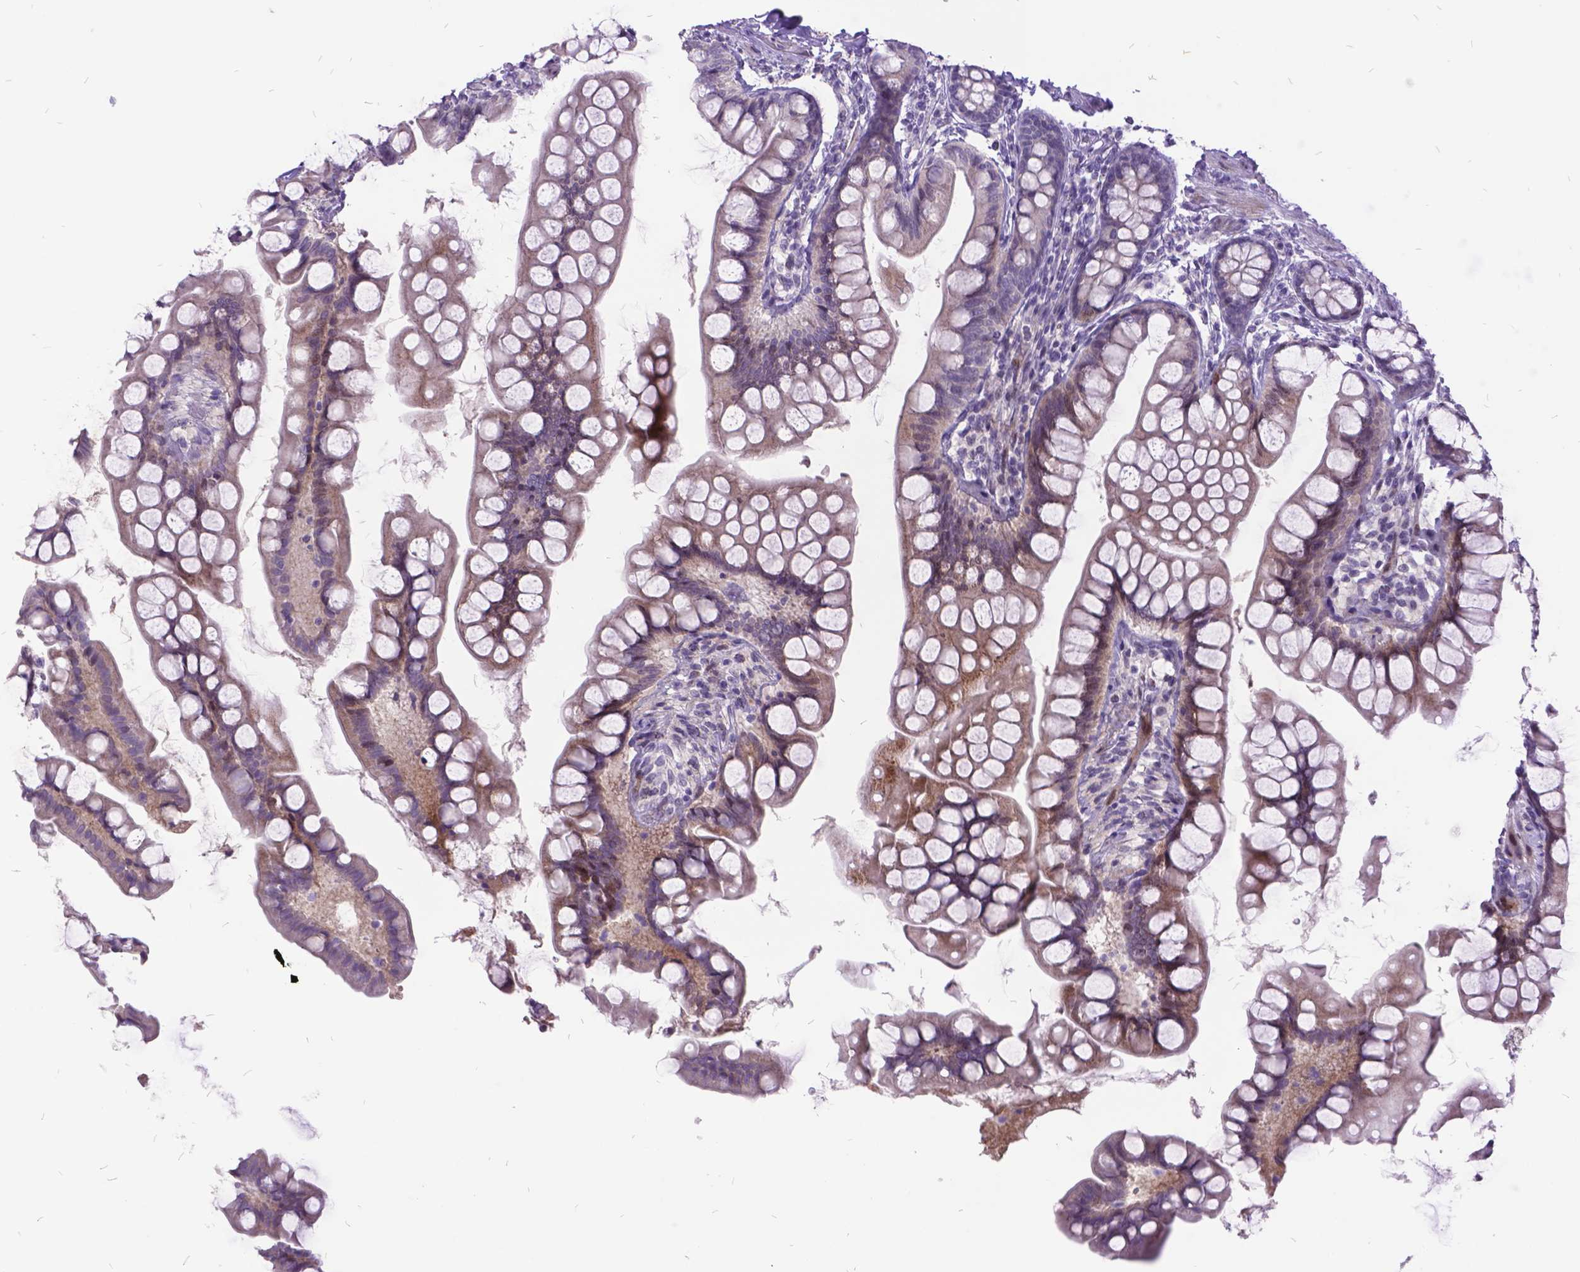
{"staining": {"intensity": "strong", "quantity": "<25%", "location": "cytoplasmic/membranous"}, "tissue": "small intestine", "cell_type": "Glandular cells", "image_type": "normal", "snomed": [{"axis": "morphology", "description": "Normal tissue, NOS"}, {"axis": "topography", "description": "Small intestine"}], "caption": "Immunohistochemistry (IHC) image of unremarkable small intestine: small intestine stained using immunohistochemistry displays medium levels of strong protein expression localized specifically in the cytoplasmic/membranous of glandular cells, appearing as a cytoplasmic/membranous brown color.", "gene": "ITGB6", "patient": {"sex": "male", "age": 70}}